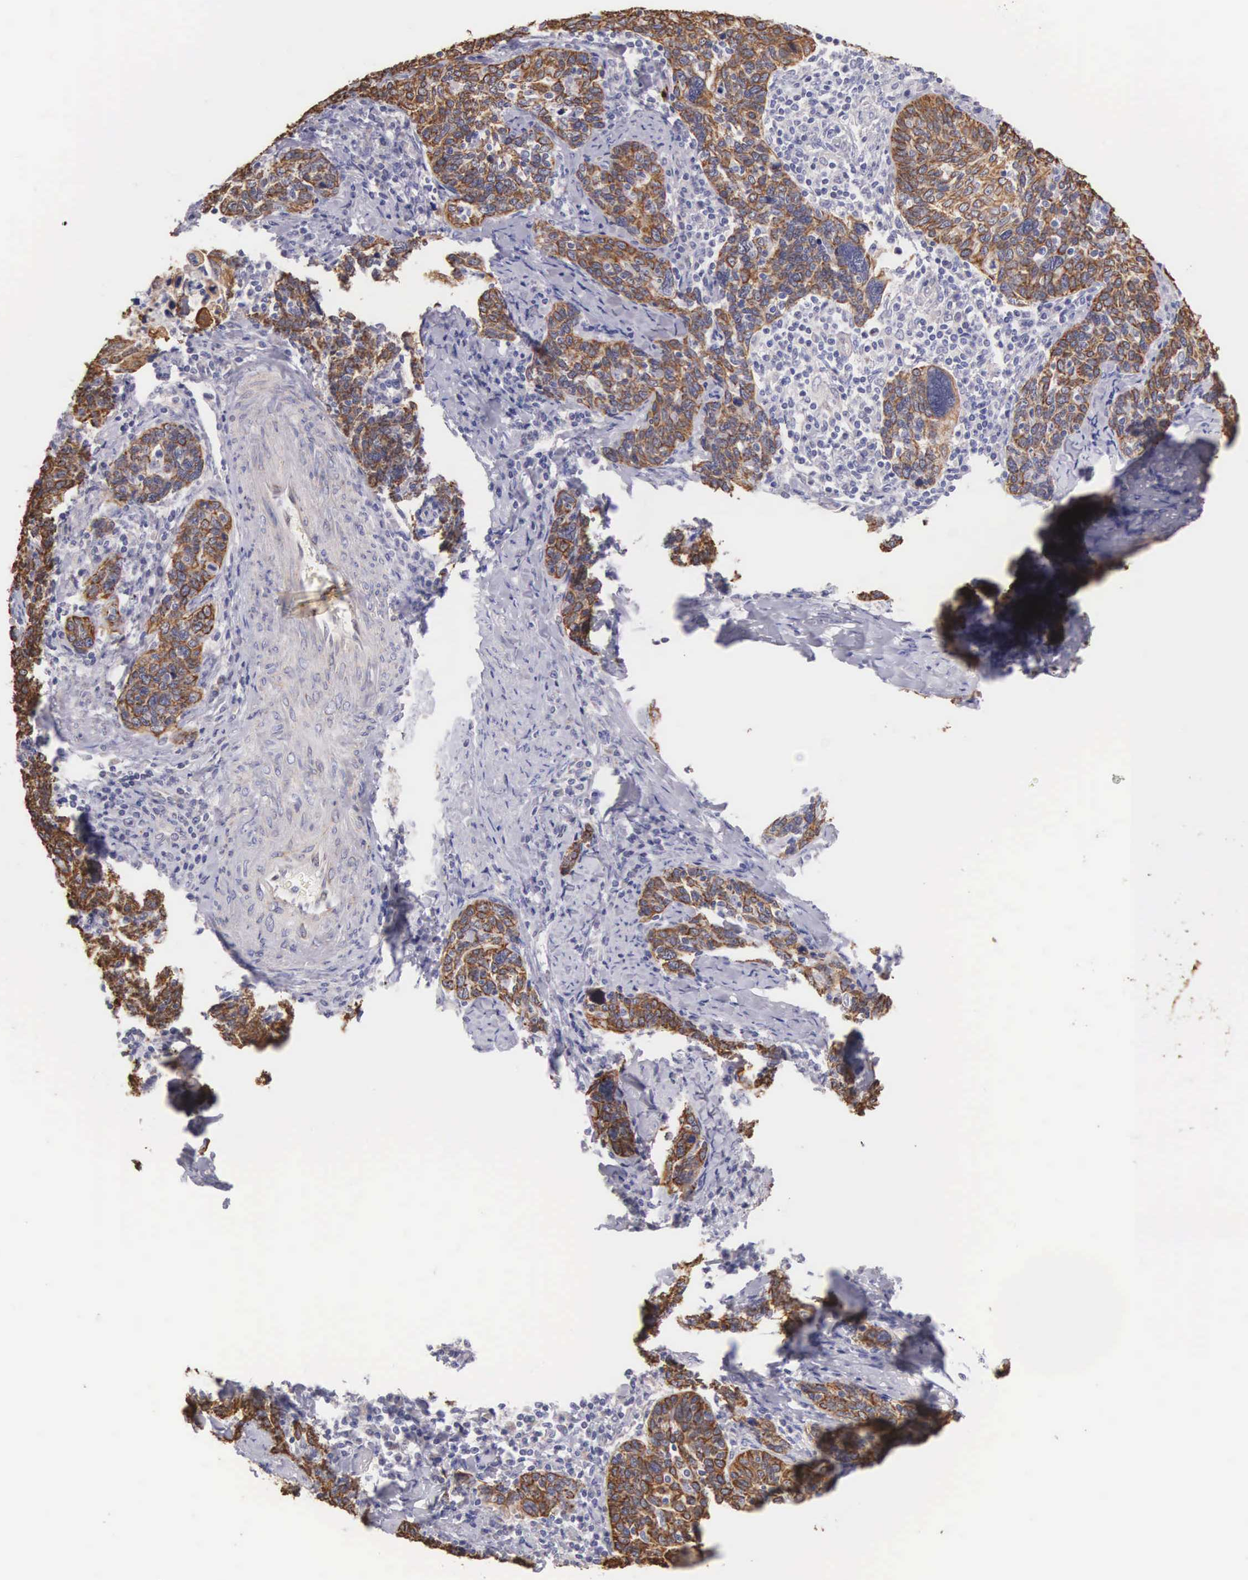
{"staining": {"intensity": "moderate", "quantity": ">75%", "location": "cytoplasmic/membranous"}, "tissue": "cervical cancer", "cell_type": "Tumor cells", "image_type": "cancer", "snomed": [{"axis": "morphology", "description": "Squamous cell carcinoma, NOS"}, {"axis": "topography", "description": "Cervix"}], "caption": "Squamous cell carcinoma (cervical) tissue shows moderate cytoplasmic/membranous staining in approximately >75% of tumor cells, visualized by immunohistochemistry.", "gene": "PIR", "patient": {"sex": "female", "age": 41}}